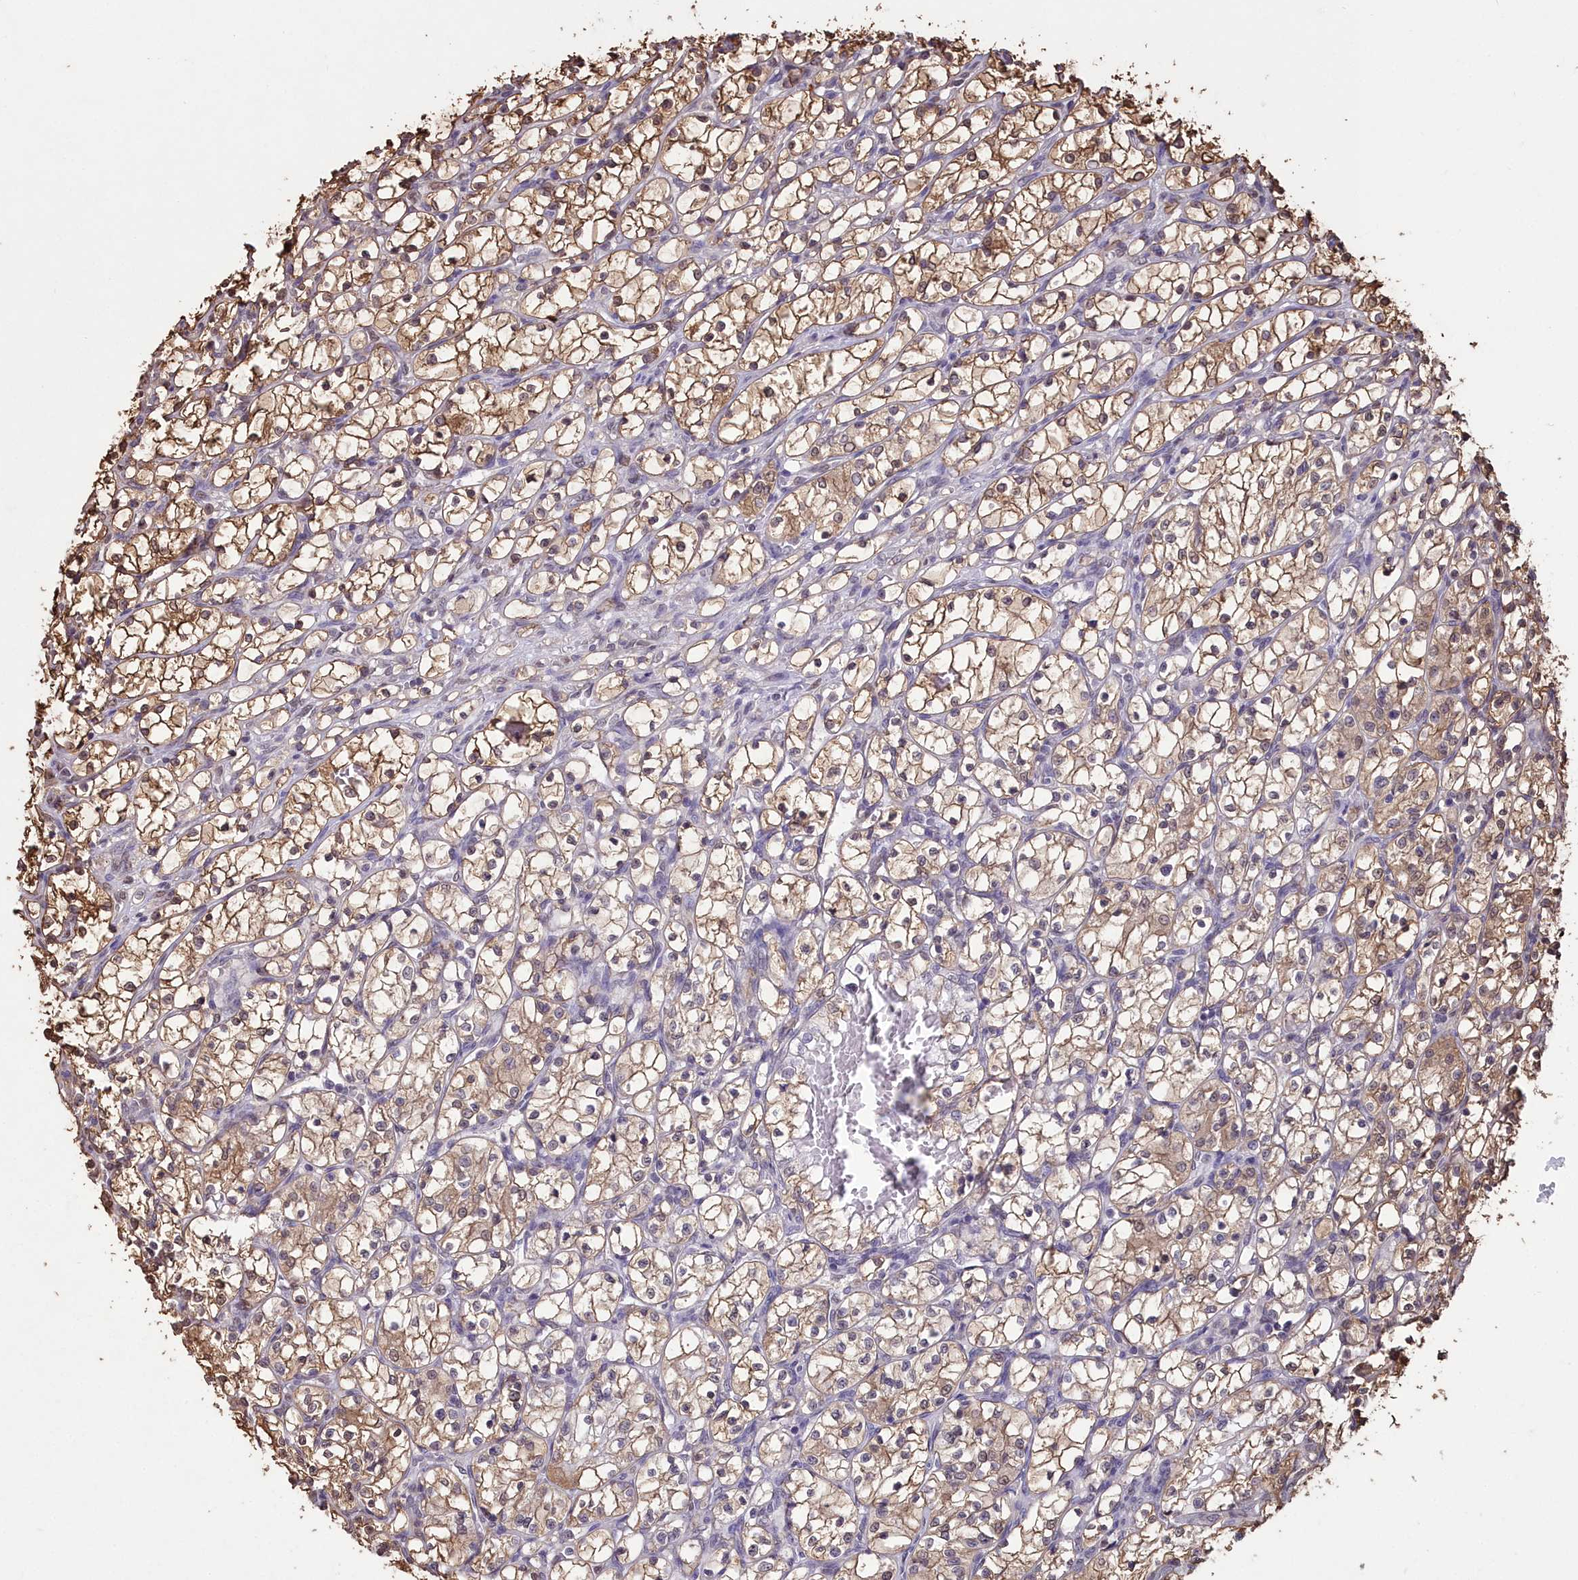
{"staining": {"intensity": "strong", "quantity": ">75%", "location": "cytoplasmic/membranous,nuclear"}, "tissue": "renal cancer", "cell_type": "Tumor cells", "image_type": "cancer", "snomed": [{"axis": "morphology", "description": "Adenocarcinoma, NOS"}, {"axis": "topography", "description": "Kidney"}], "caption": "Renal cancer stained with DAB (3,3'-diaminobenzidine) IHC demonstrates high levels of strong cytoplasmic/membranous and nuclear positivity in approximately >75% of tumor cells.", "gene": "GAPDH", "patient": {"sex": "female", "age": 69}}